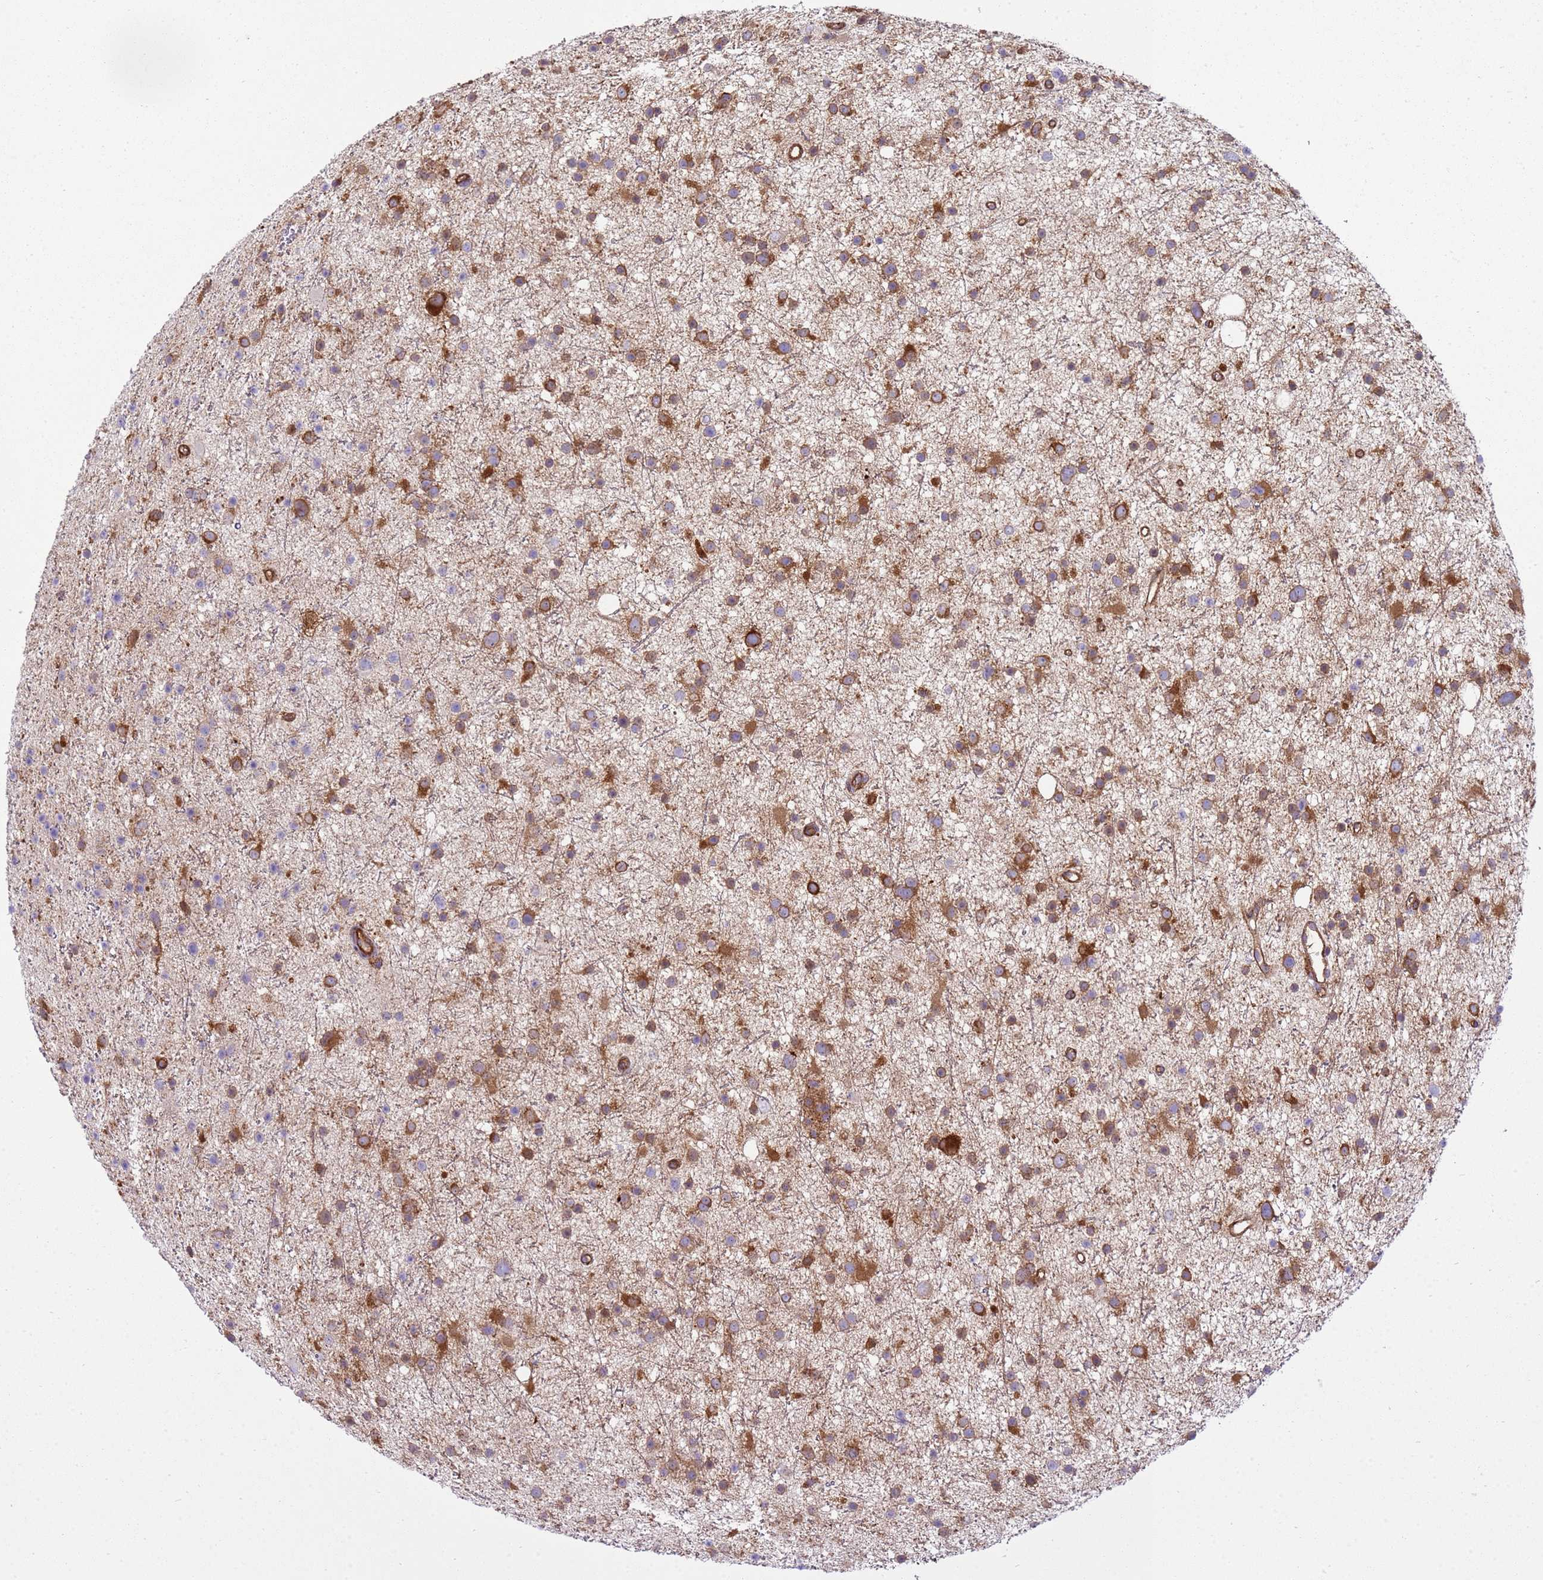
{"staining": {"intensity": "moderate", "quantity": ">75%", "location": "cytoplasmic/membranous"}, "tissue": "glioma", "cell_type": "Tumor cells", "image_type": "cancer", "snomed": [{"axis": "morphology", "description": "Glioma, malignant, Low grade"}, {"axis": "topography", "description": "Cerebral cortex"}], "caption": "Malignant low-grade glioma stained for a protein (brown) reveals moderate cytoplasmic/membranous positive positivity in approximately >75% of tumor cells.", "gene": "SNX21", "patient": {"sex": "female", "age": 39}}